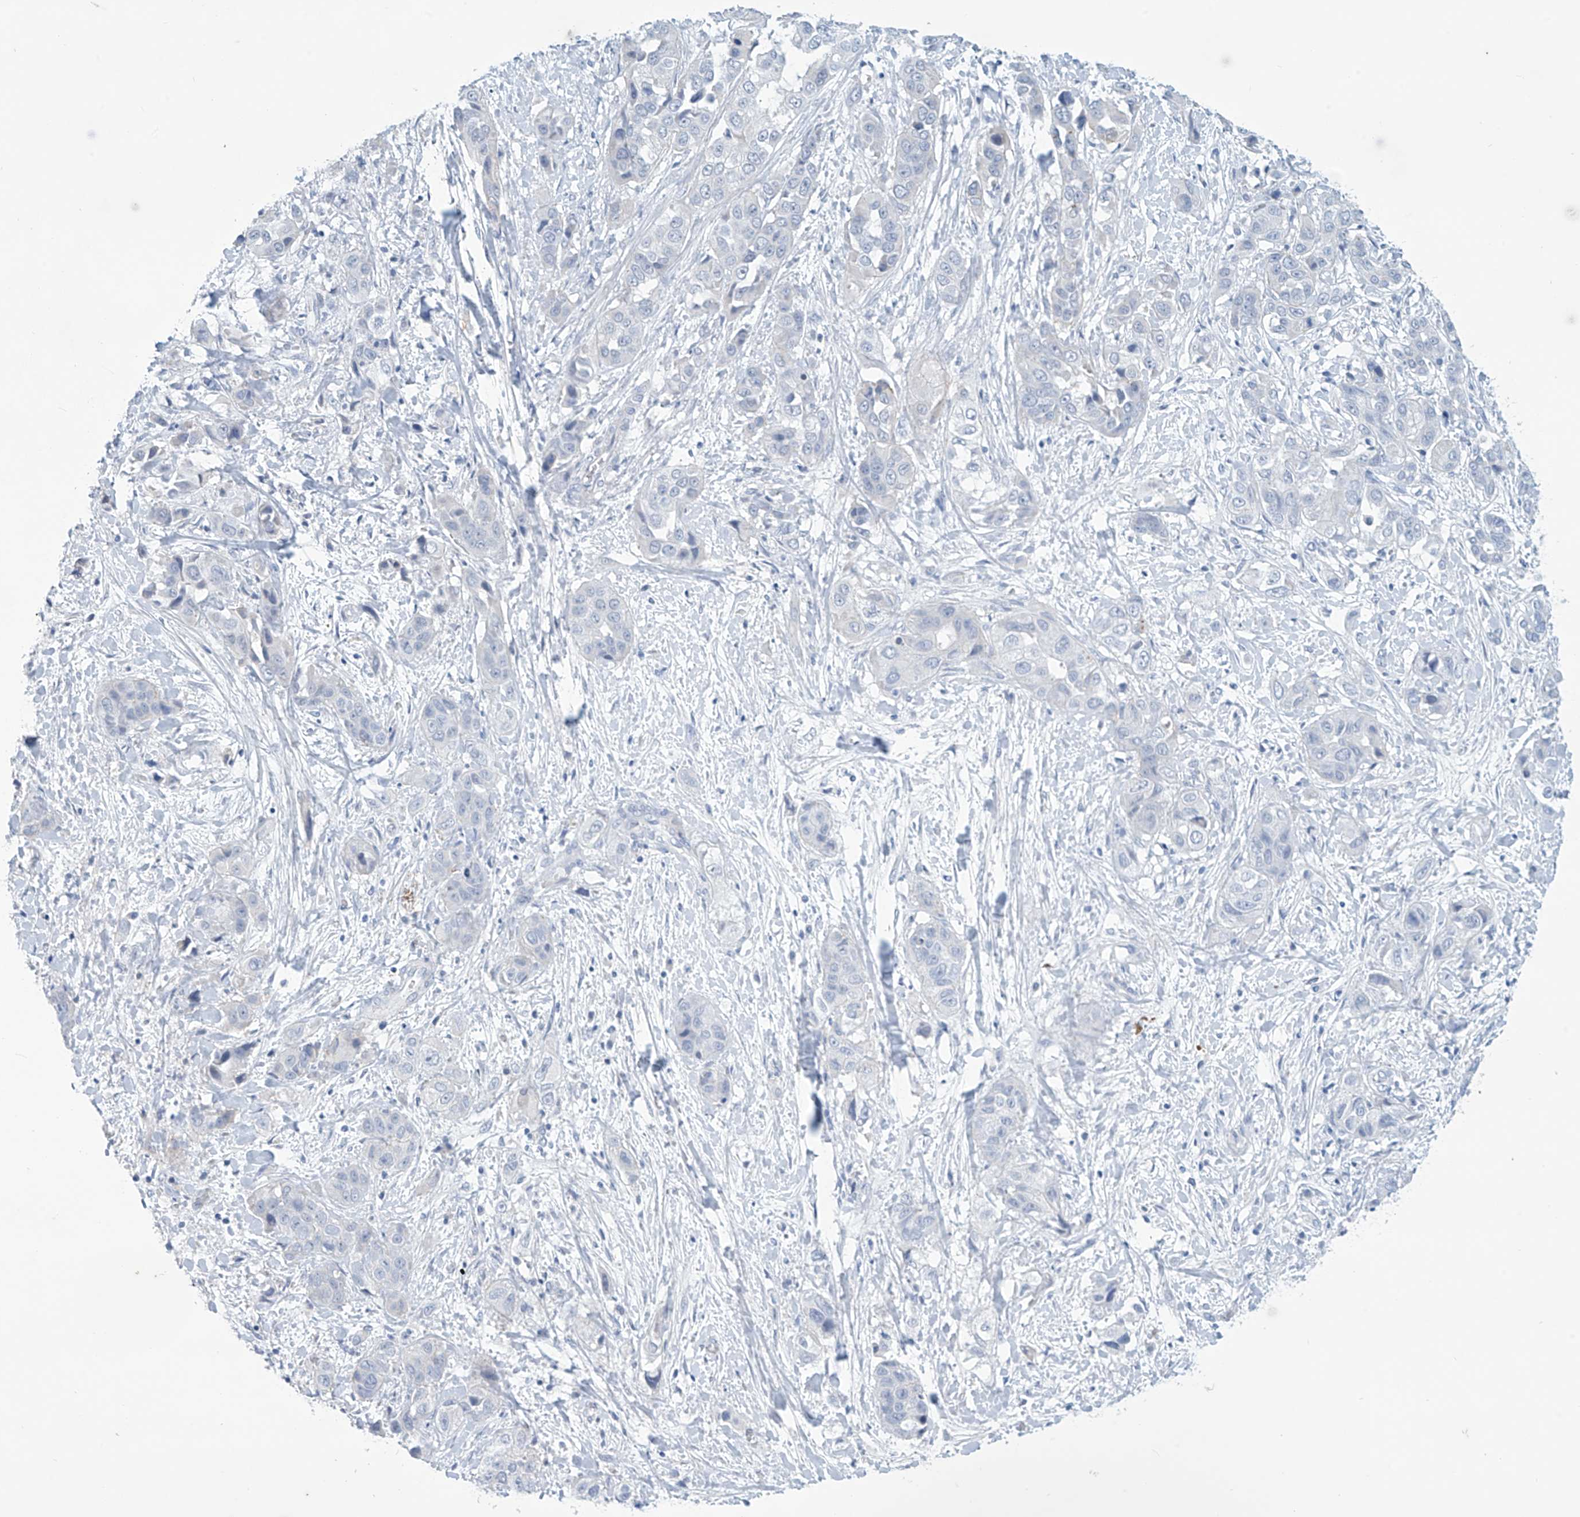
{"staining": {"intensity": "negative", "quantity": "none", "location": "none"}, "tissue": "liver cancer", "cell_type": "Tumor cells", "image_type": "cancer", "snomed": [{"axis": "morphology", "description": "Cholangiocarcinoma"}, {"axis": "topography", "description": "Liver"}], "caption": "Tumor cells show no significant expression in liver cancer (cholangiocarcinoma).", "gene": "SLC35A5", "patient": {"sex": "female", "age": 52}}